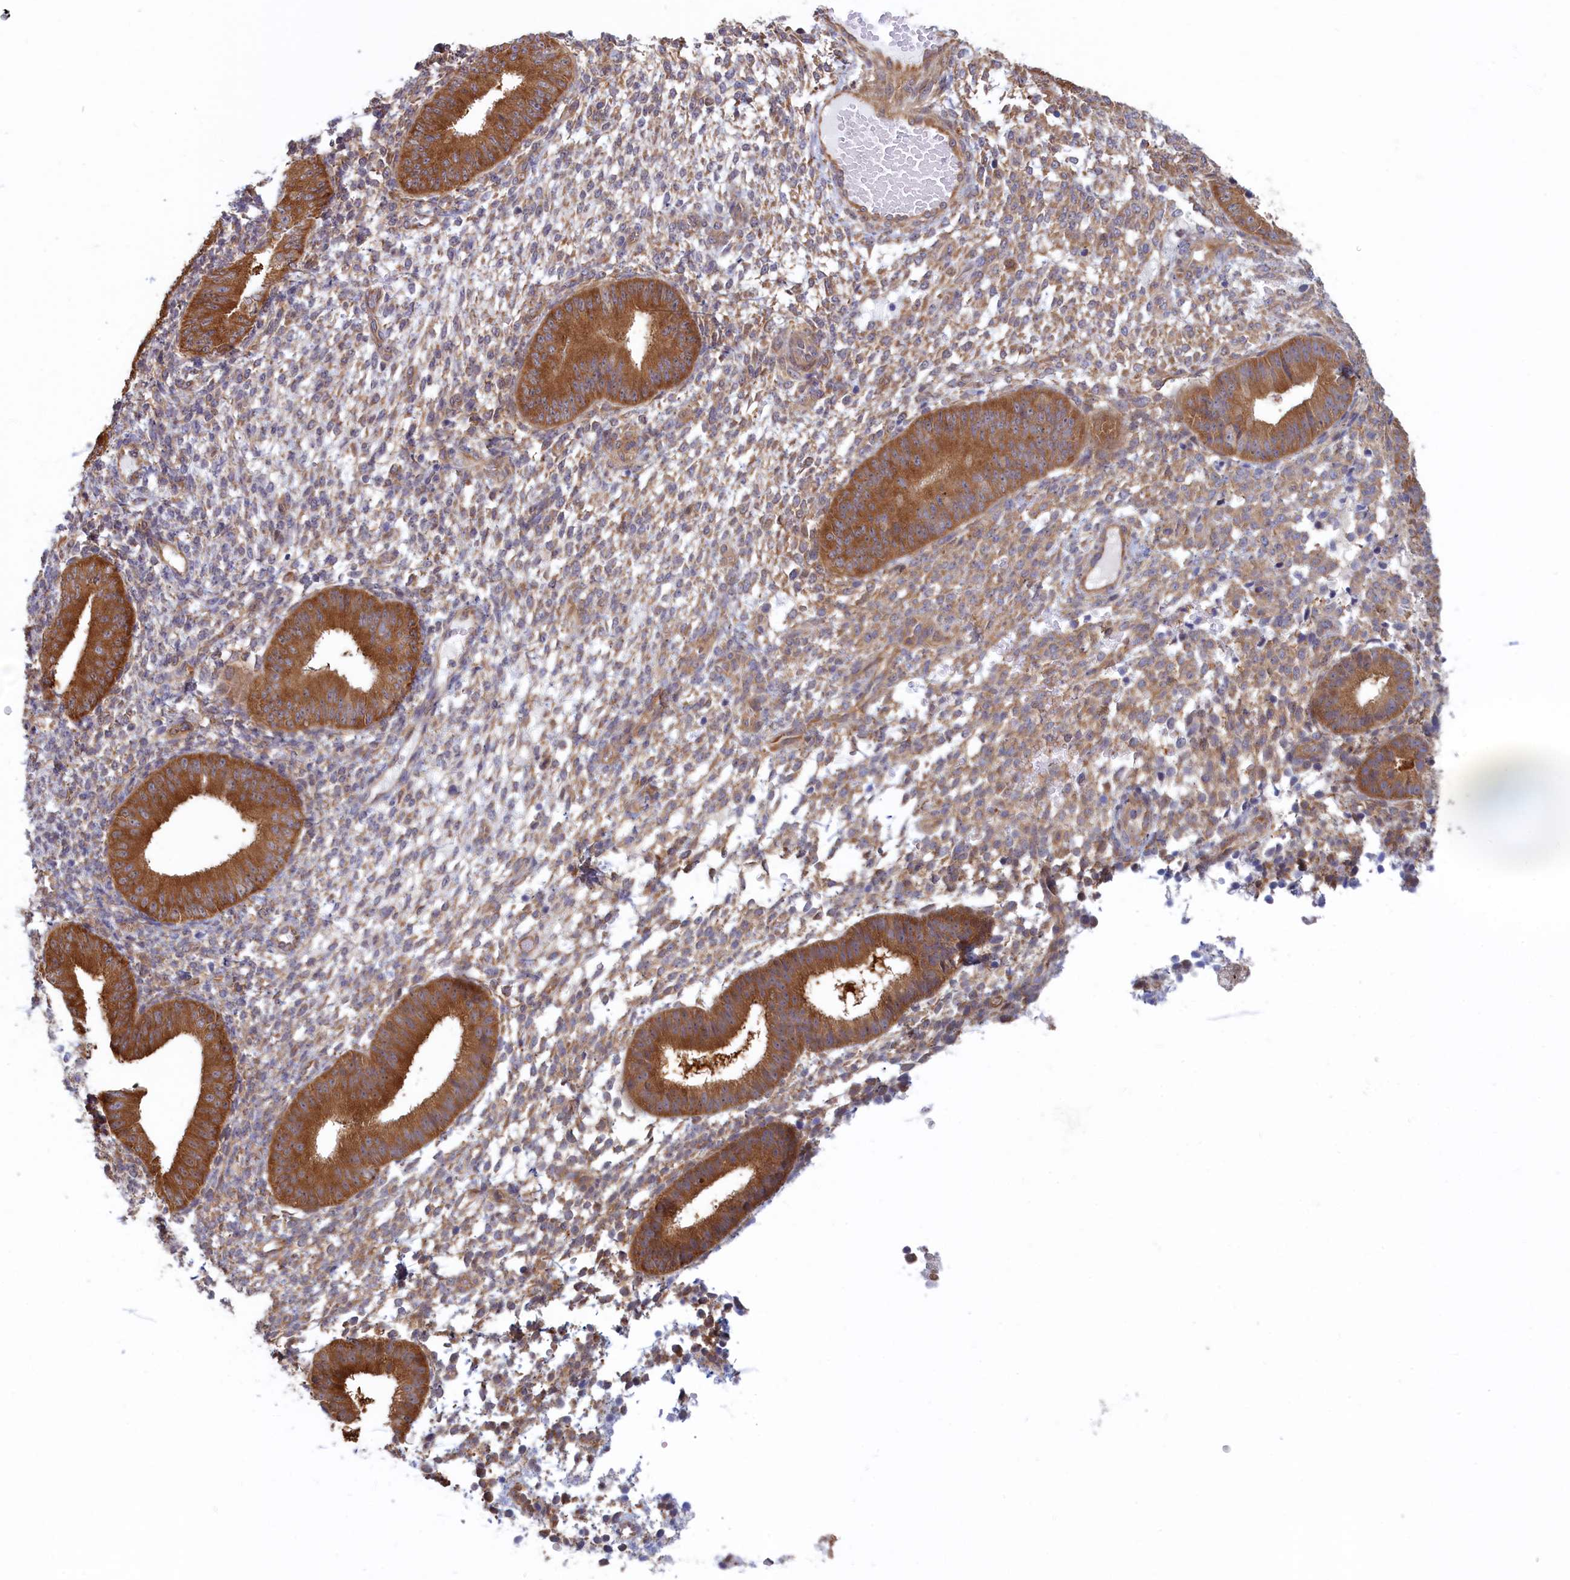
{"staining": {"intensity": "moderate", "quantity": "25%-75%", "location": "cytoplasmic/membranous"}, "tissue": "endometrium", "cell_type": "Cells in endometrial stroma", "image_type": "normal", "snomed": [{"axis": "morphology", "description": "Normal tissue, NOS"}, {"axis": "topography", "description": "Endometrium"}], "caption": "Protein staining of unremarkable endometrium exhibits moderate cytoplasmic/membranous staining in approximately 25%-75% of cells in endometrial stroma.", "gene": "SYNDIG1L", "patient": {"sex": "female", "age": 49}}